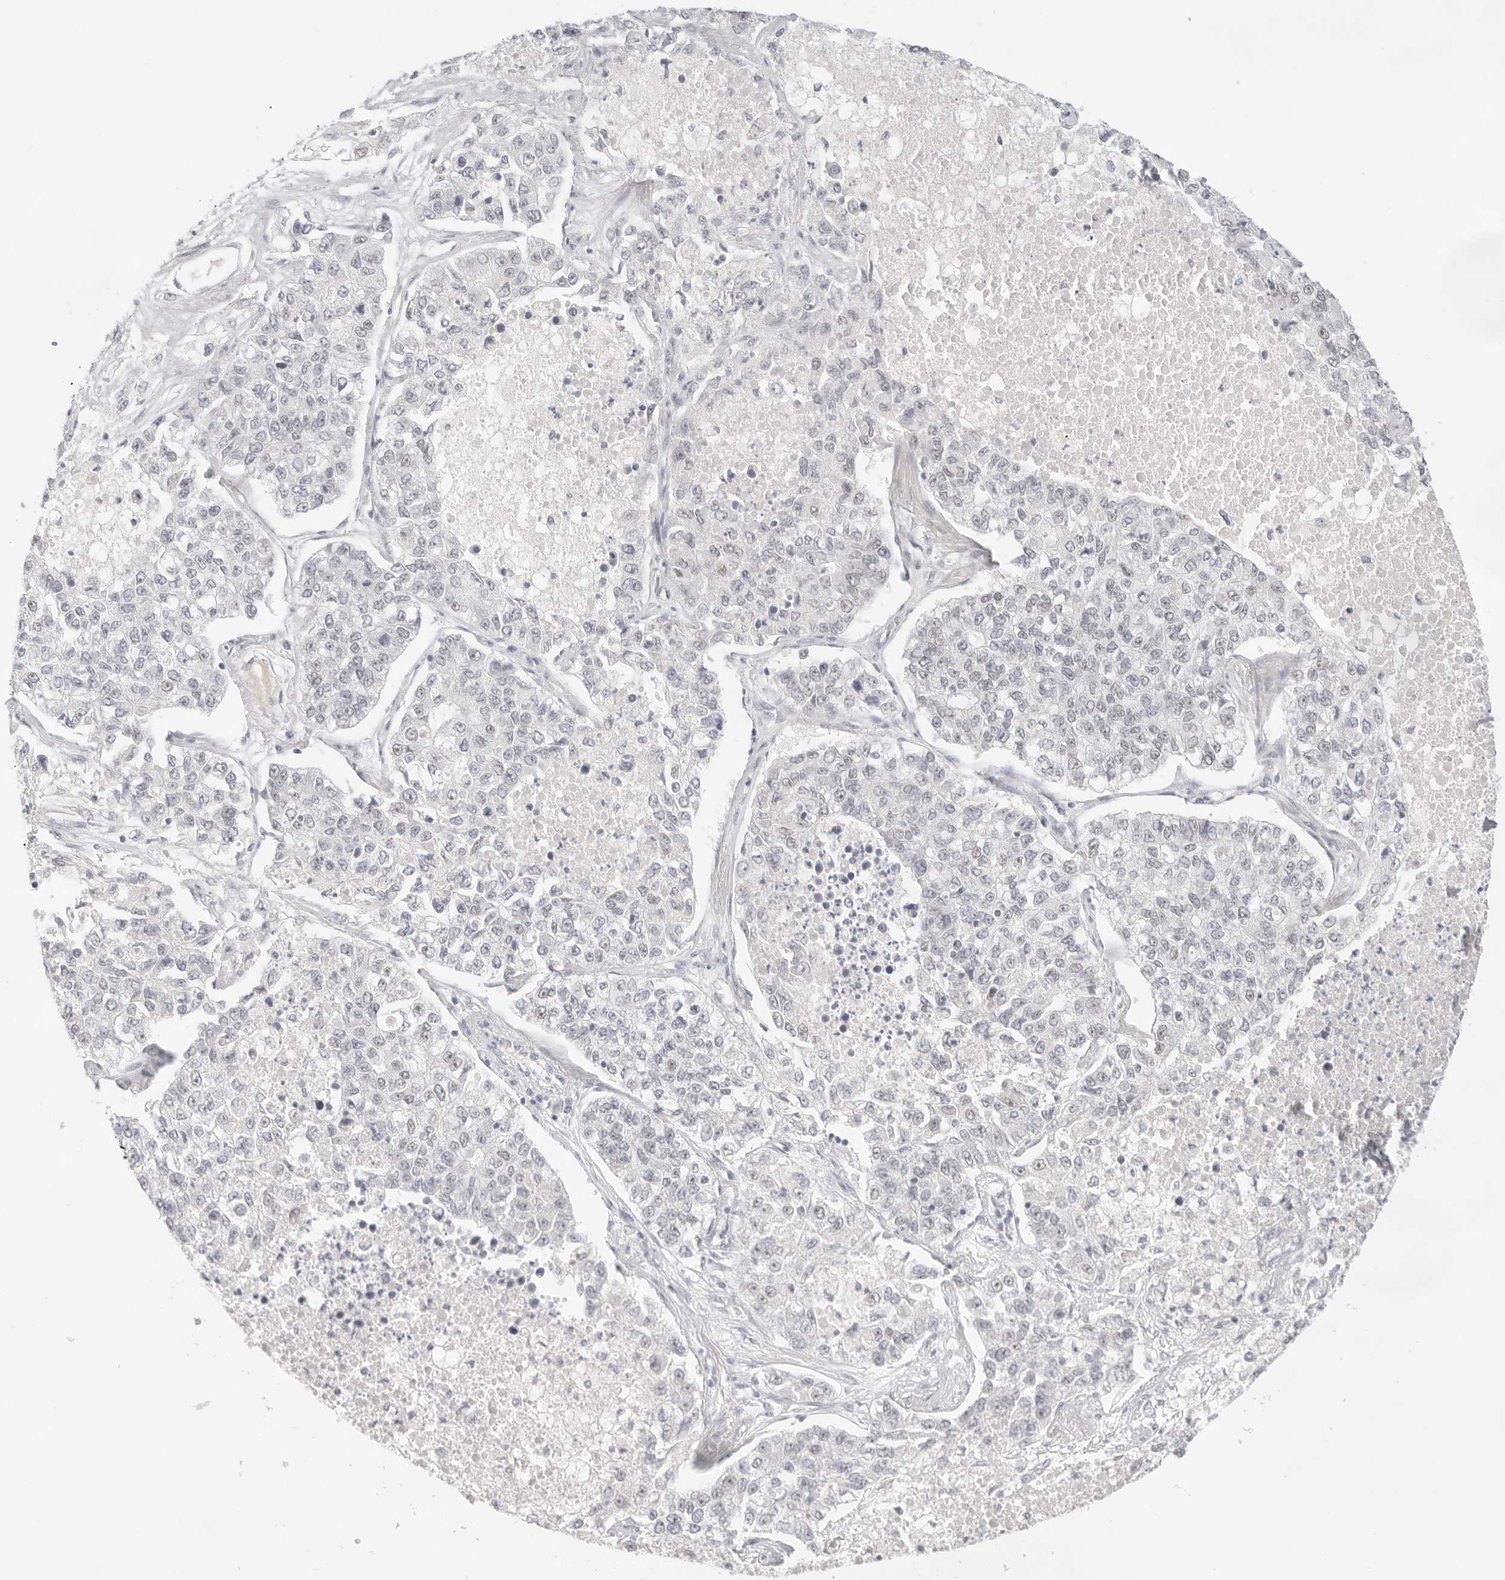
{"staining": {"intensity": "negative", "quantity": "none", "location": "none"}, "tissue": "lung cancer", "cell_type": "Tumor cells", "image_type": "cancer", "snomed": [{"axis": "morphology", "description": "Adenocarcinoma, NOS"}, {"axis": "topography", "description": "Lung"}], "caption": "A photomicrograph of lung cancer stained for a protein exhibits no brown staining in tumor cells.", "gene": "GTF2E2", "patient": {"sex": "male", "age": 49}}